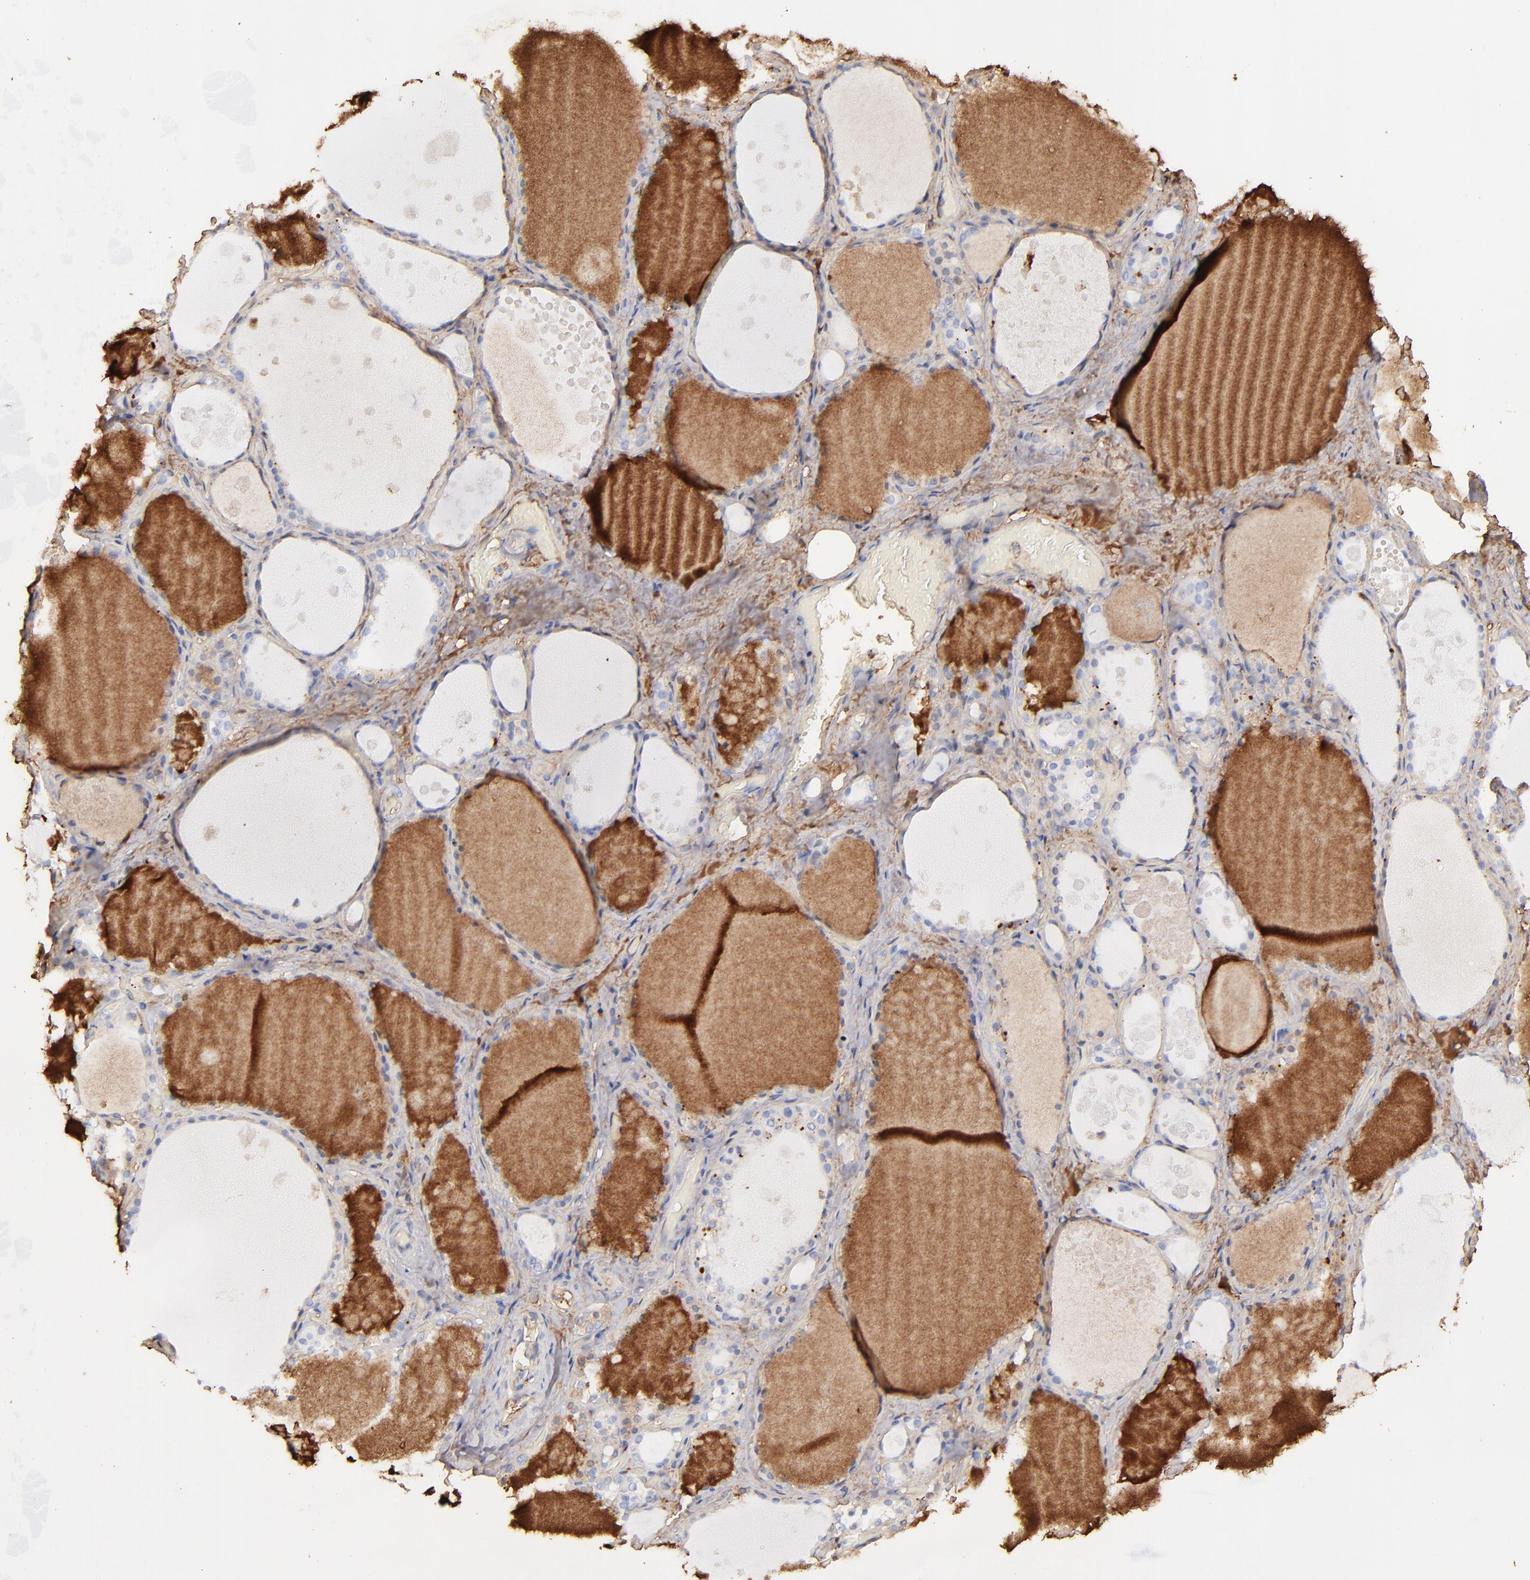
{"staining": {"intensity": "negative", "quantity": "none", "location": "none"}, "tissue": "thyroid gland", "cell_type": "Glandular cells", "image_type": "normal", "snomed": [{"axis": "morphology", "description": "Normal tissue, NOS"}, {"axis": "topography", "description": "Thyroid gland"}], "caption": "Human thyroid gland stained for a protein using immunohistochemistry (IHC) shows no expression in glandular cells.", "gene": "FGB", "patient": {"sex": "male", "age": 61}}